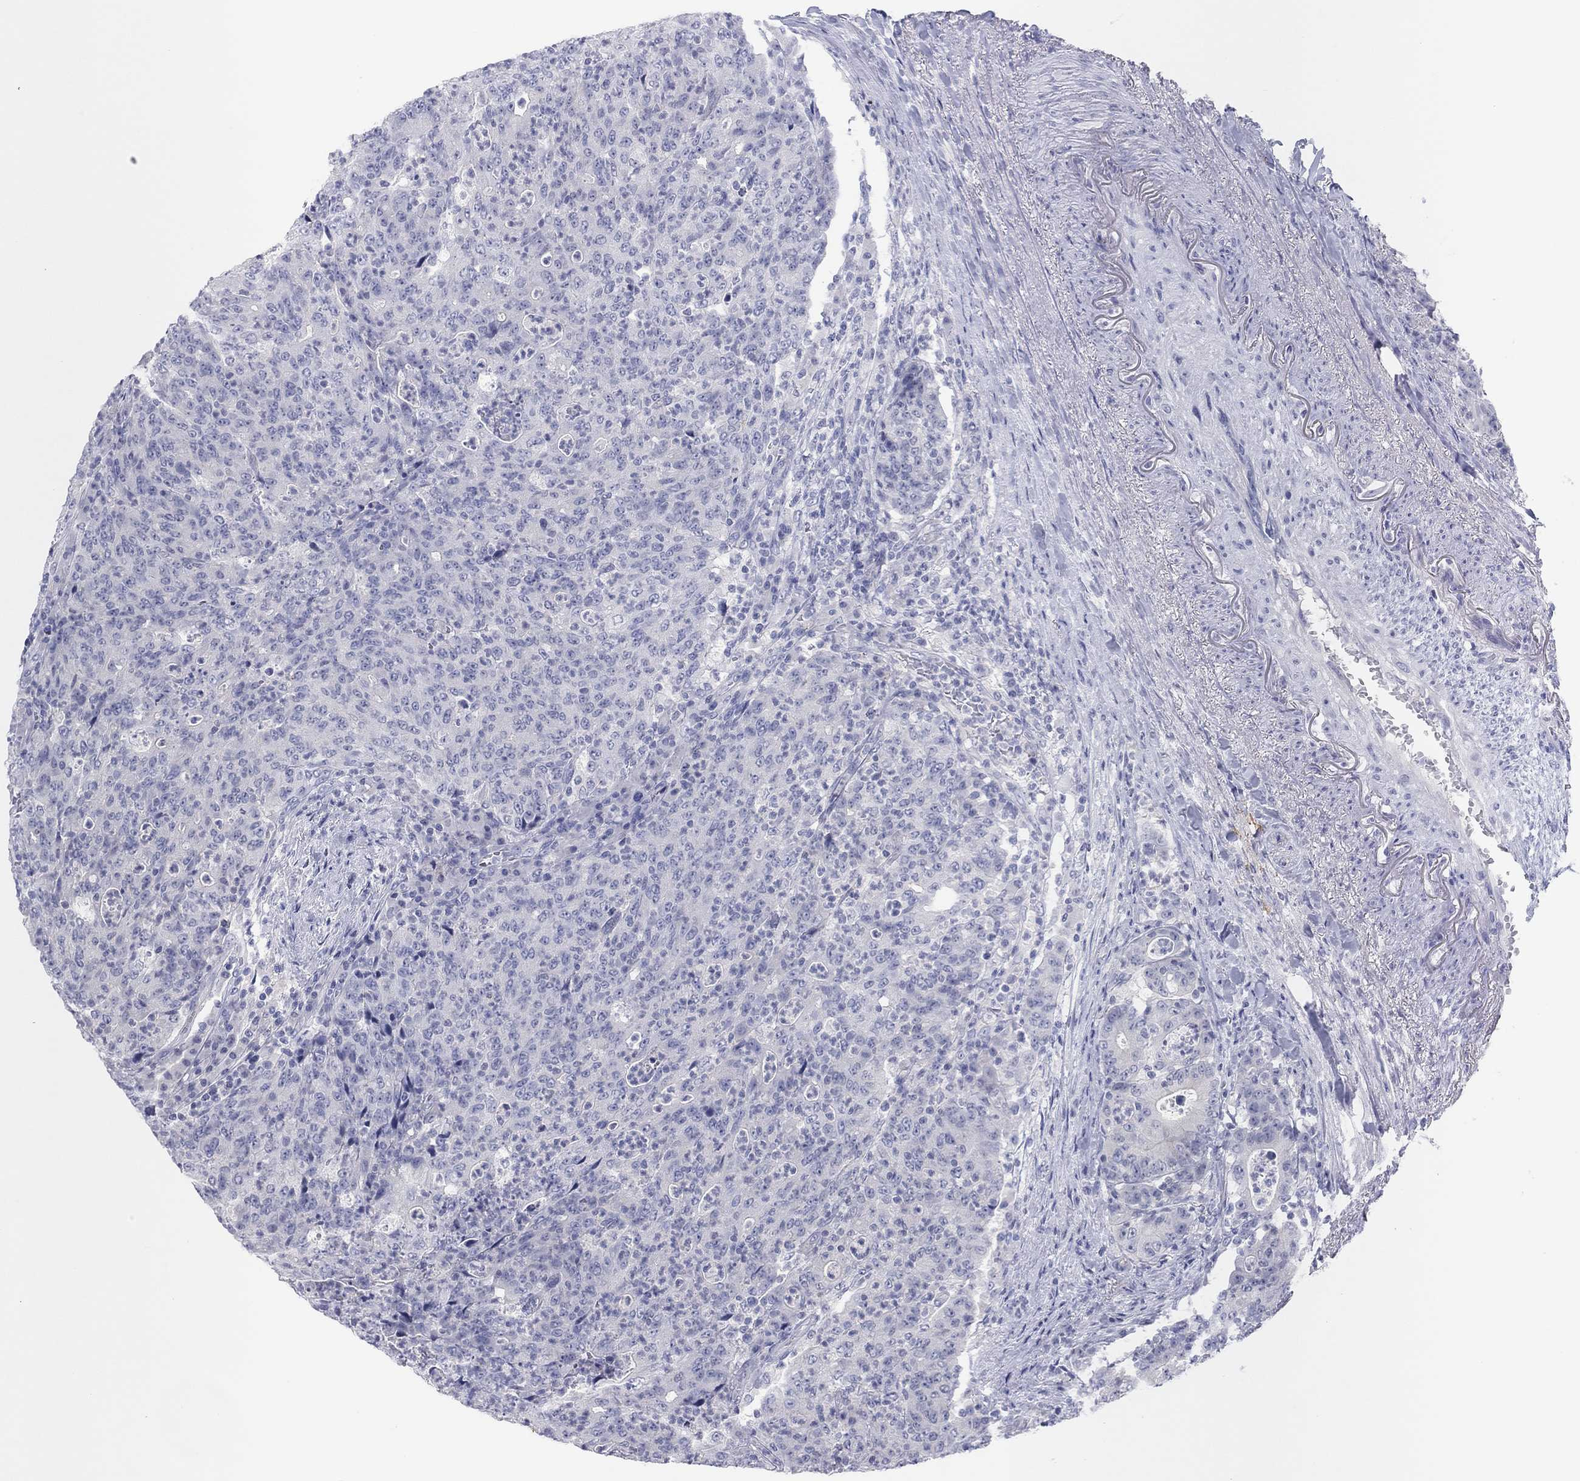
{"staining": {"intensity": "negative", "quantity": "none", "location": "none"}, "tissue": "colorectal cancer", "cell_type": "Tumor cells", "image_type": "cancer", "snomed": [{"axis": "morphology", "description": "Adenocarcinoma, NOS"}, {"axis": "topography", "description": "Colon"}], "caption": "Colorectal cancer was stained to show a protein in brown. There is no significant staining in tumor cells.", "gene": "CPNE6", "patient": {"sex": "male", "age": 70}}